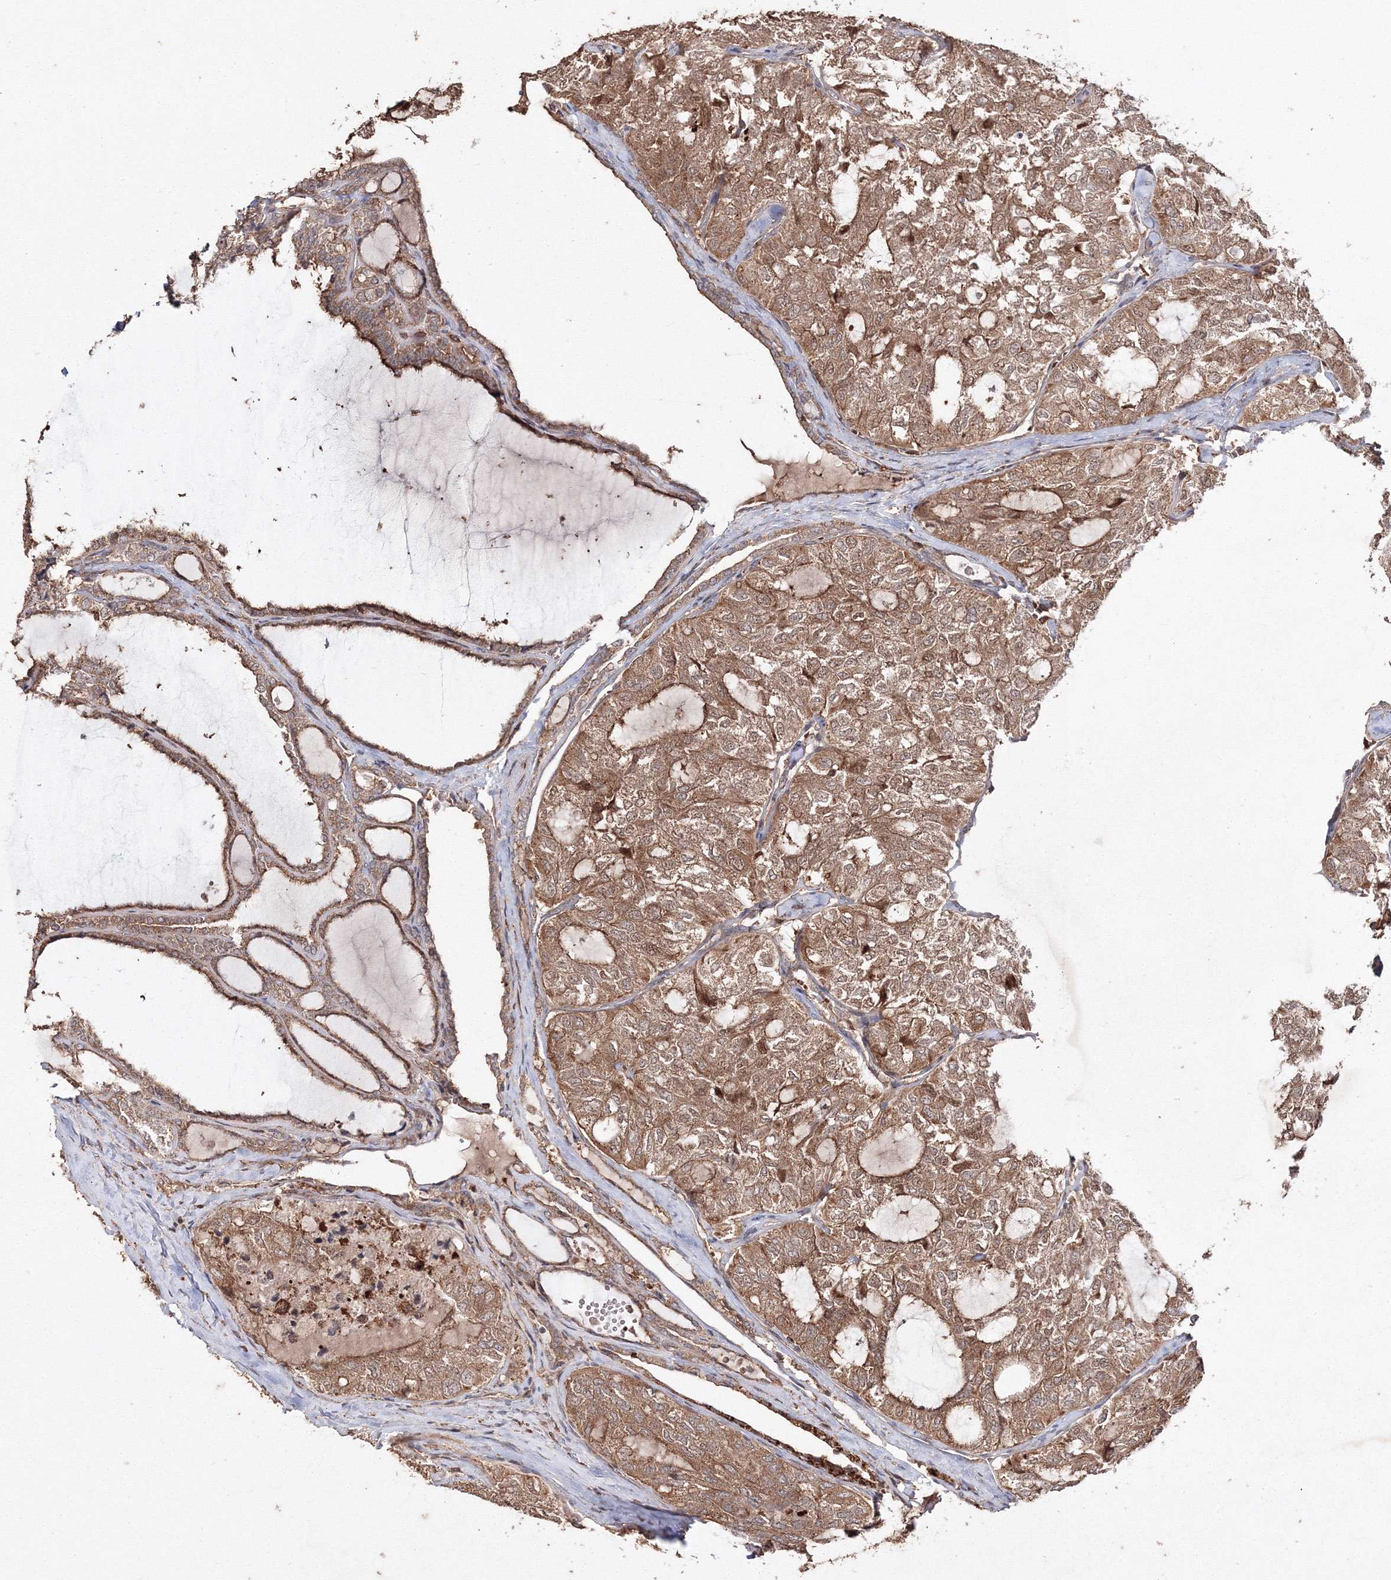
{"staining": {"intensity": "moderate", "quantity": ">75%", "location": "cytoplasmic/membranous"}, "tissue": "thyroid cancer", "cell_type": "Tumor cells", "image_type": "cancer", "snomed": [{"axis": "morphology", "description": "Follicular adenoma carcinoma, NOS"}, {"axis": "topography", "description": "Thyroid gland"}], "caption": "Thyroid follicular adenoma carcinoma tissue reveals moderate cytoplasmic/membranous expression in approximately >75% of tumor cells, visualized by immunohistochemistry.", "gene": "DDO", "patient": {"sex": "male", "age": 75}}